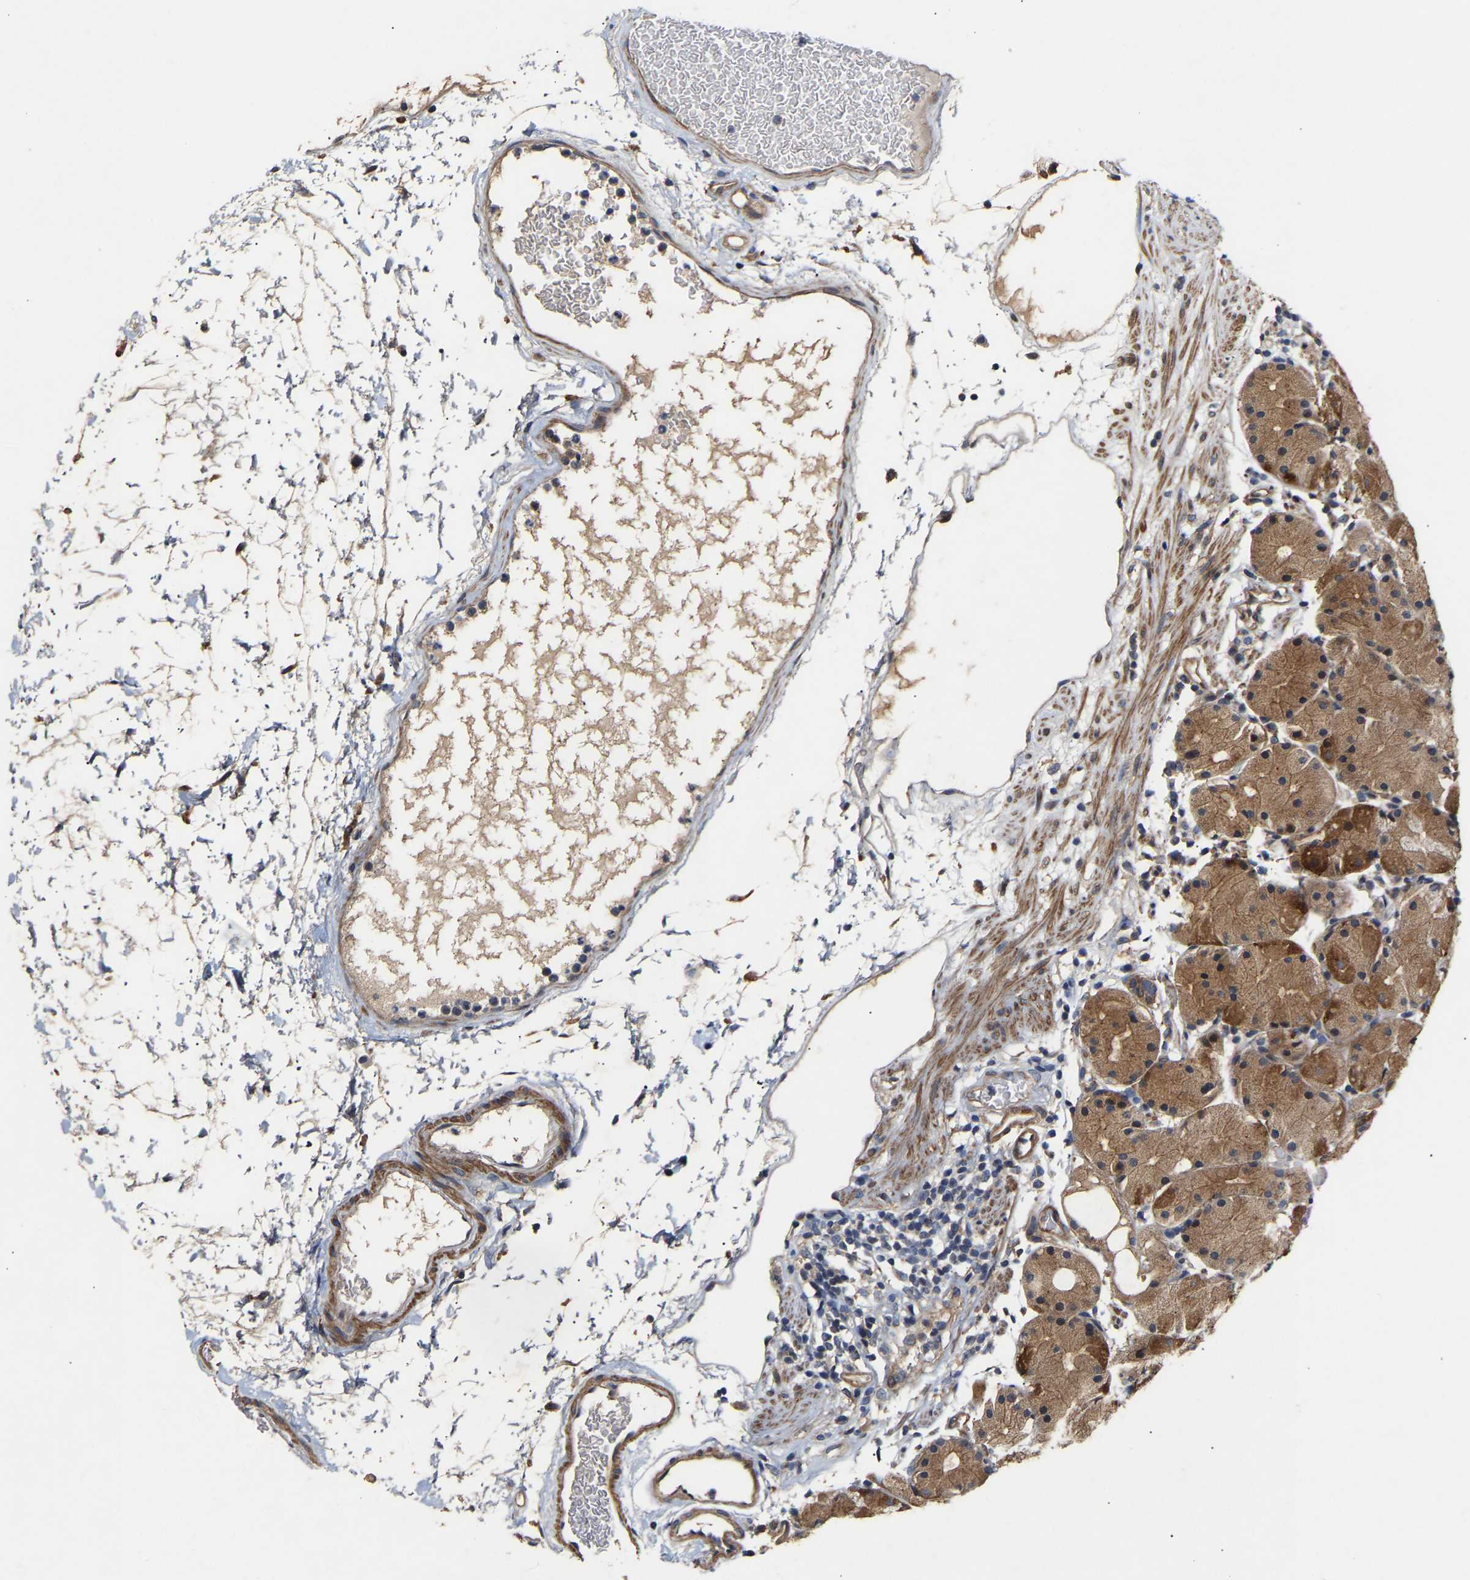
{"staining": {"intensity": "moderate", "quantity": ">75%", "location": "cytoplasmic/membranous"}, "tissue": "stomach", "cell_type": "Glandular cells", "image_type": "normal", "snomed": [{"axis": "morphology", "description": "Normal tissue, NOS"}, {"axis": "topography", "description": "Stomach"}, {"axis": "topography", "description": "Stomach, lower"}], "caption": "Immunohistochemical staining of normal human stomach demonstrates >75% levels of moderate cytoplasmic/membranous protein positivity in about >75% of glandular cells.", "gene": "KASH5", "patient": {"sex": "female", "age": 75}}